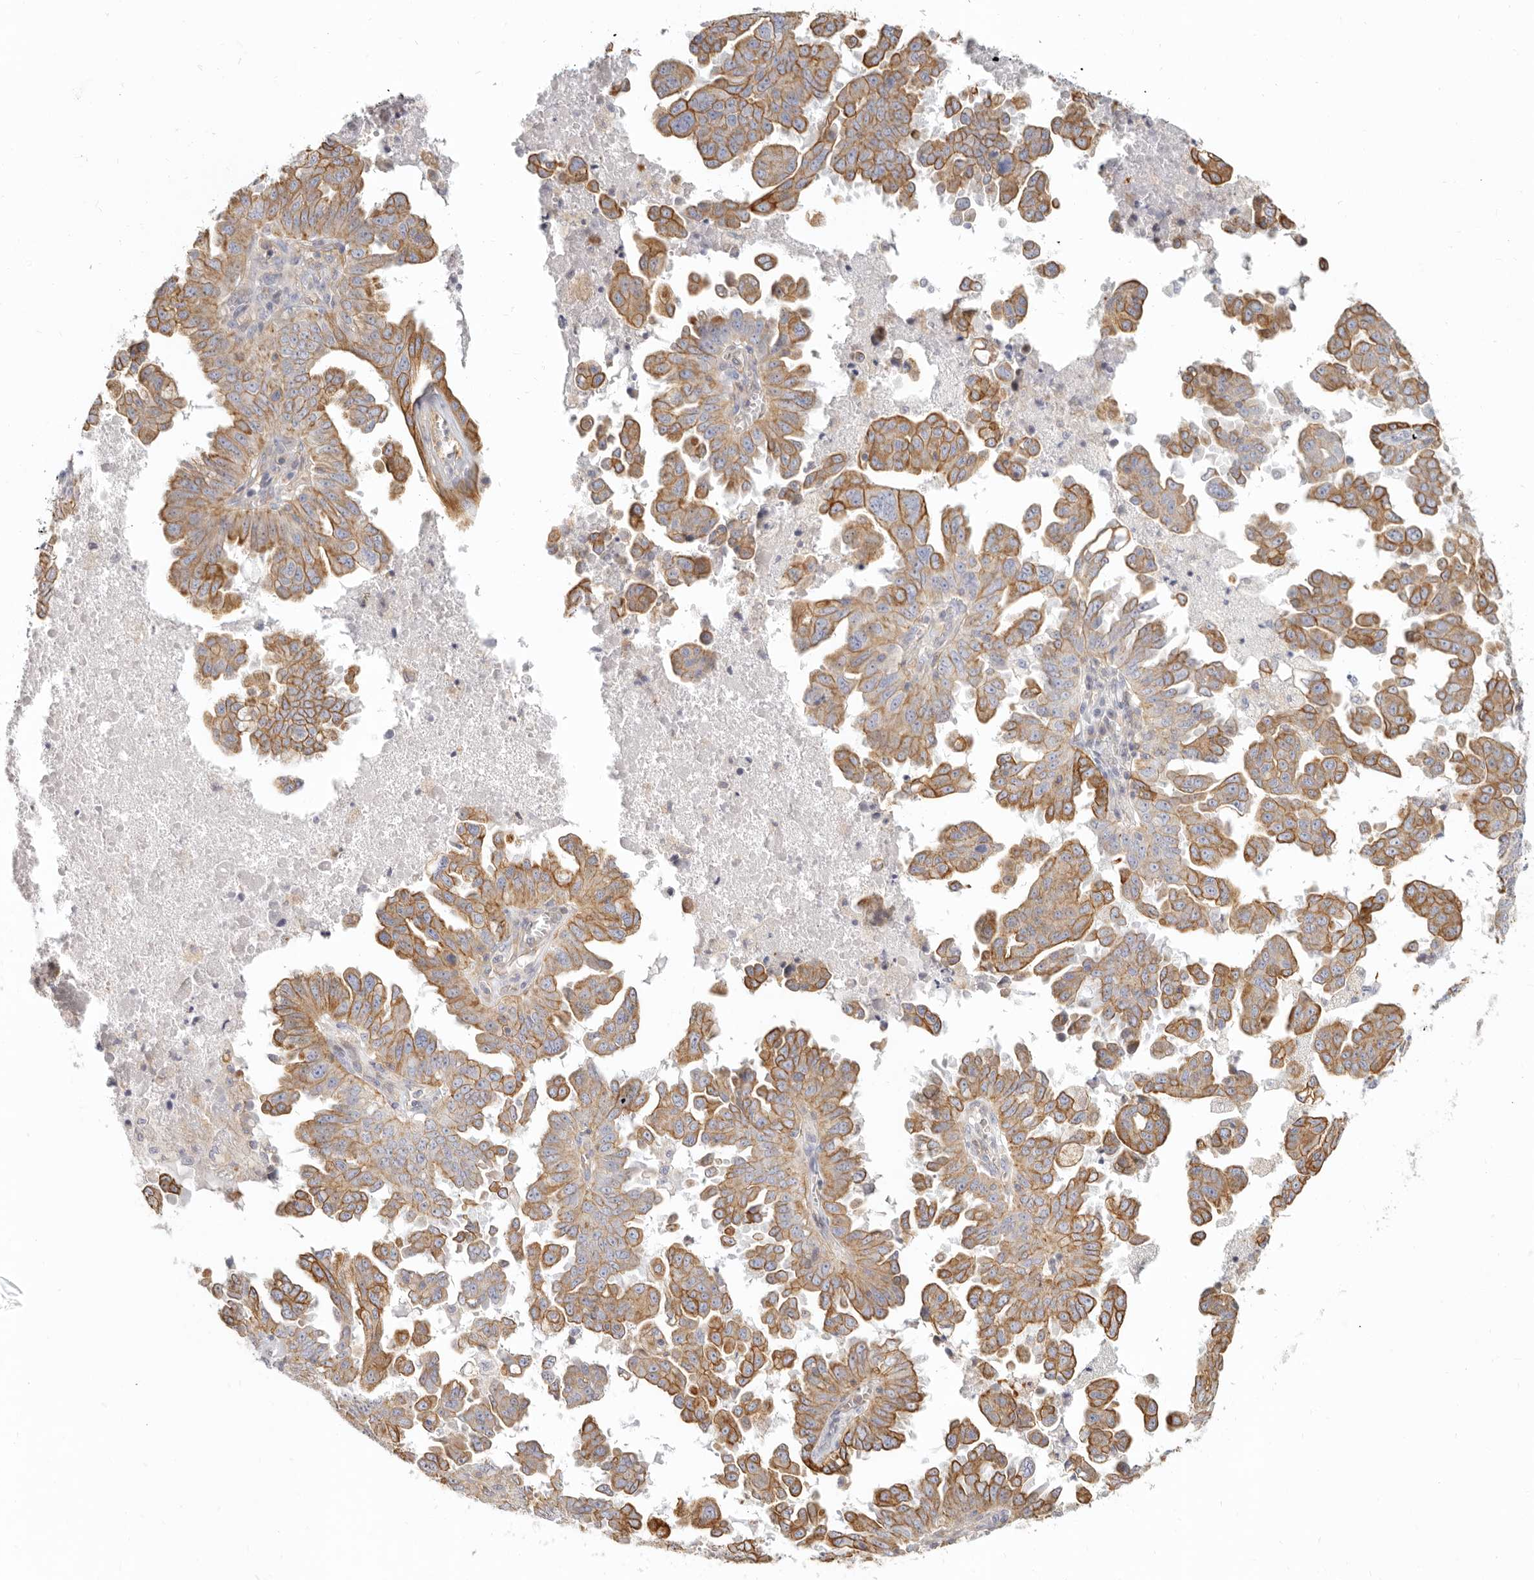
{"staining": {"intensity": "moderate", "quantity": ">75%", "location": "cytoplasmic/membranous"}, "tissue": "ovarian cancer", "cell_type": "Tumor cells", "image_type": "cancer", "snomed": [{"axis": "morphology", "description": "Carcinoma, endometroid"}, {"axis": "topography", "description": "Ovary"}], "caption": "Ovarian cancer (endometroid carcinoma) stained for a protein exhibits moderate cytoplasmic/membranous positivity in tumor cells. (DAB IHC with brightfield microscopy, high magnification).", "gene": "NIBAN1", "patient": {"sex": "female", "age": 62}}